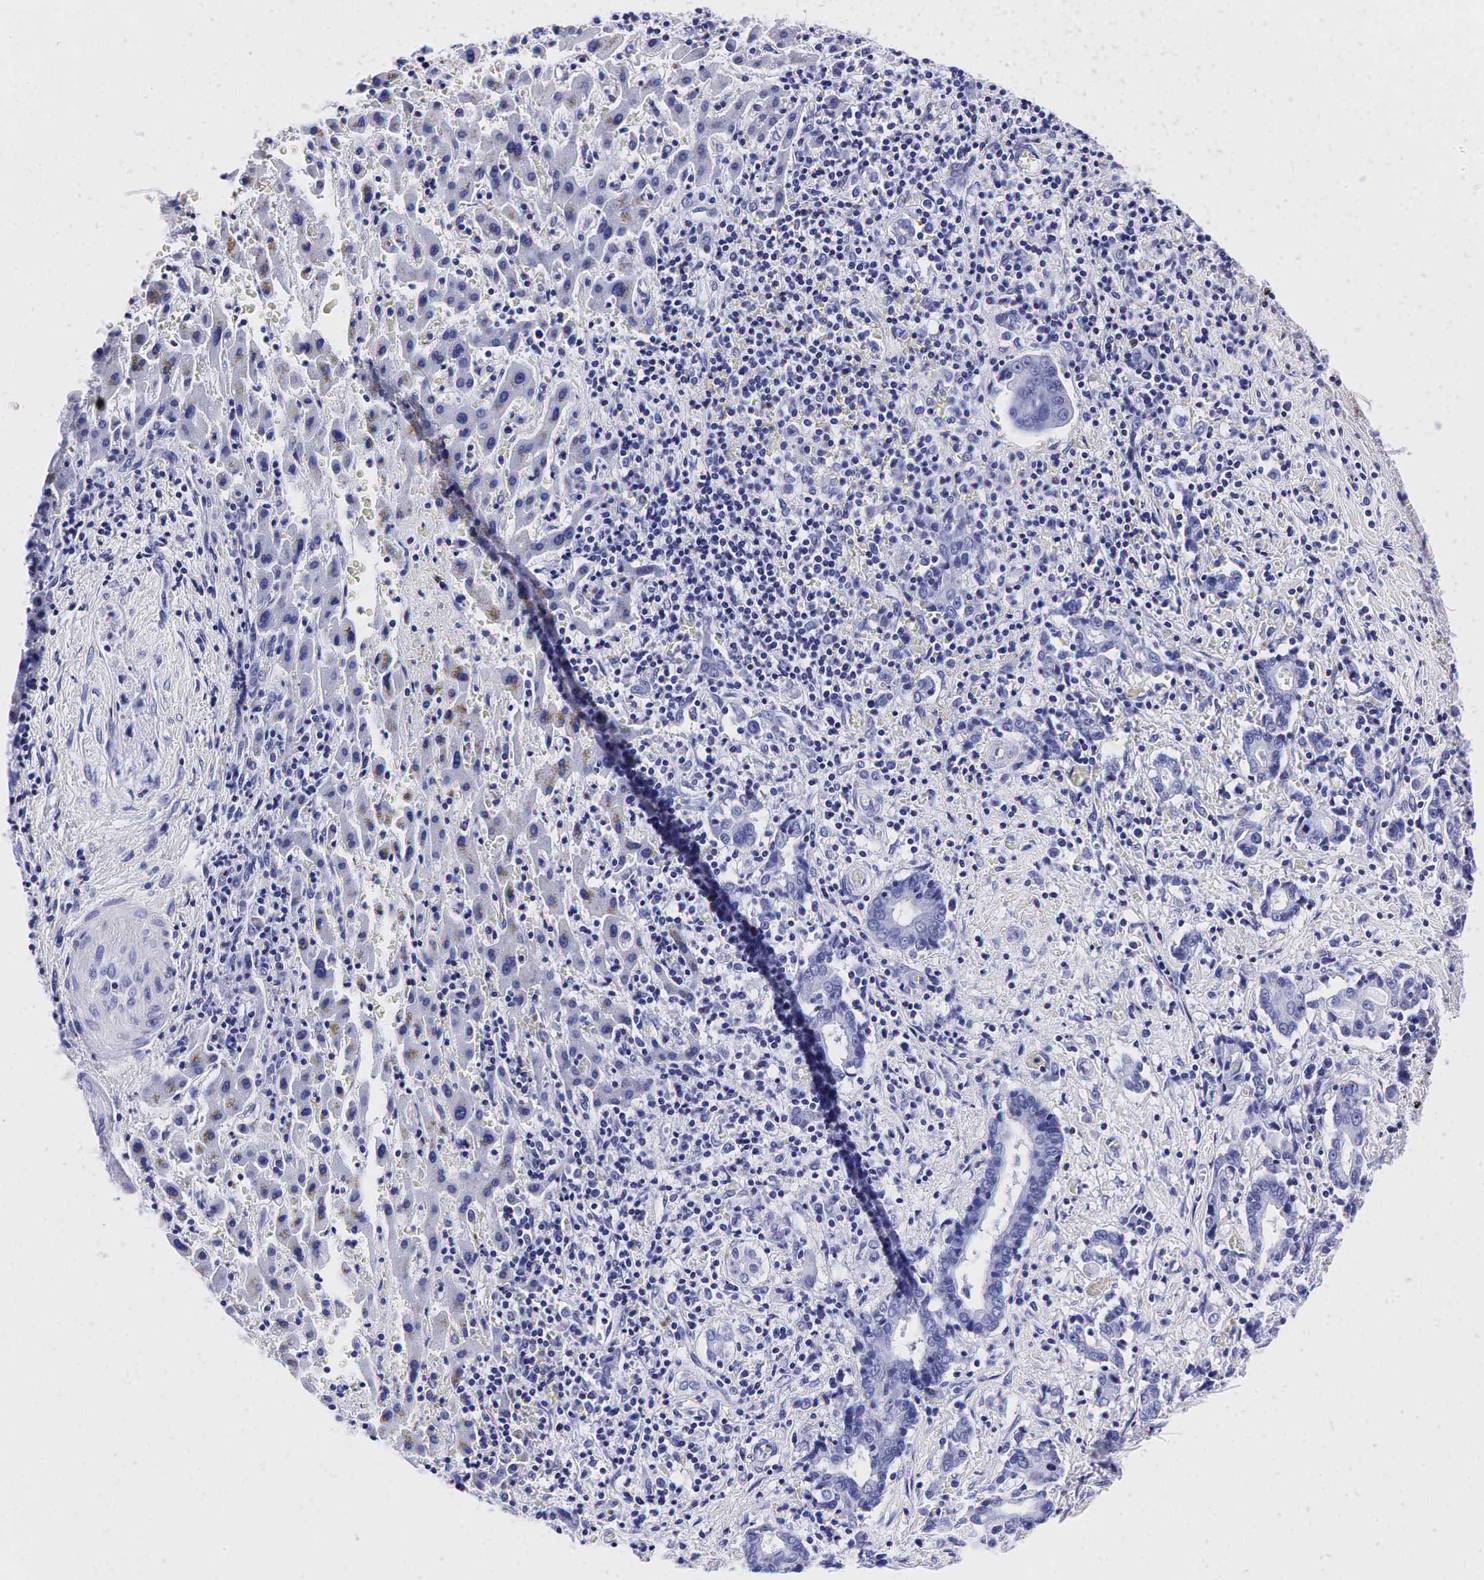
{"staining": {"intensity": "negative", "quantity": "none", "location": "none"}, "tissue": "liver cancer", "cell_type": "Tumor cells", "image_type": "cancer", "snomed": [{"axis": "morphology", "description": "Cholangiocarcinoma"}, {"axis": "topography", "description": "Liver"}], "caption": "Immunohistochemical staining of human cholangiocarcinoma (liver) shows no significant staining in tumor cells.", "gene": "TG", "patient": {"sex": "male", "age": 57}}